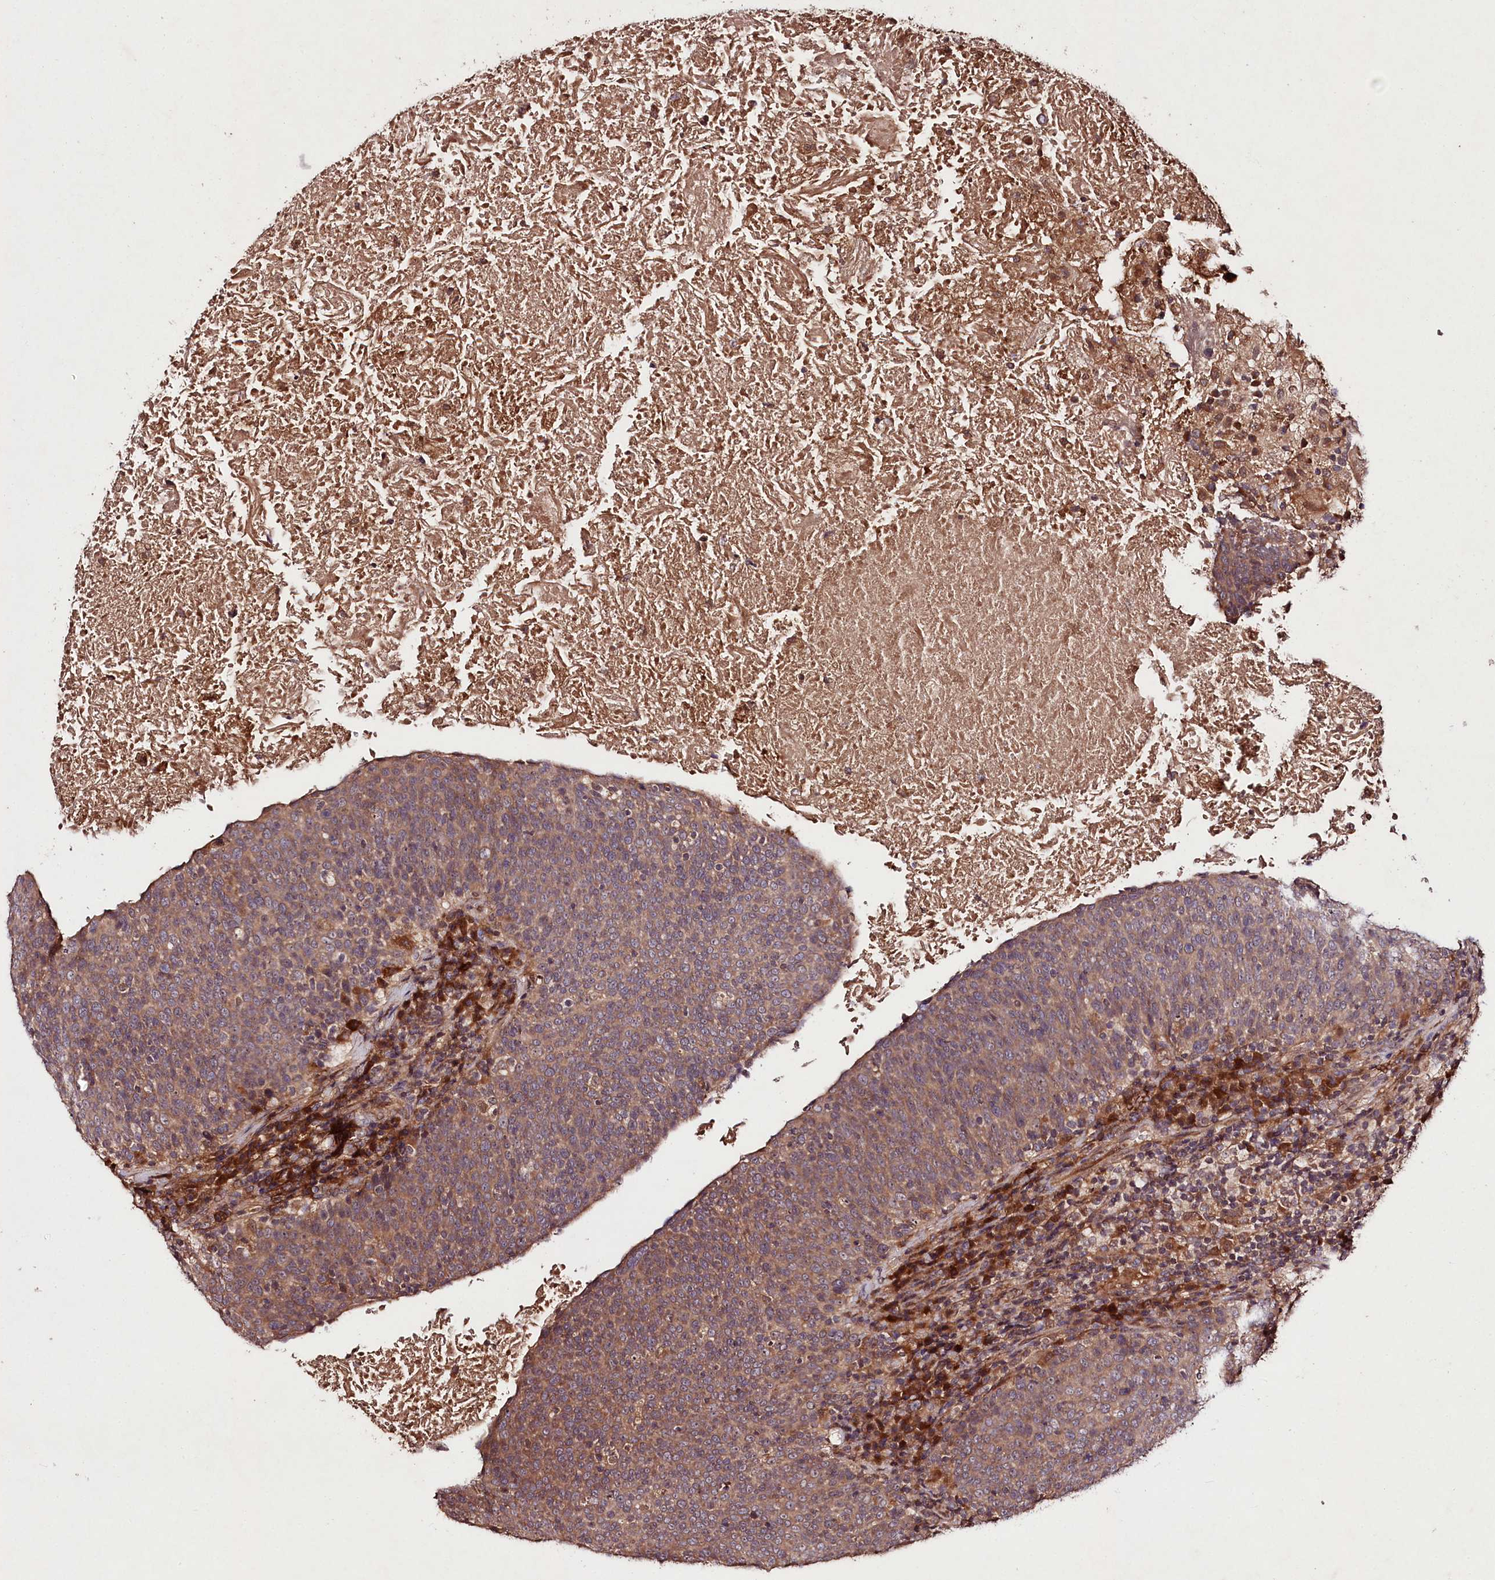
{"staining": {"intensity": "moderate", "quantity": ">75%", "location": "cytoplasmic/membranous"}, "tissue": "head and neck cancer", "cell_type": "Tumor cells", "image_type": "cancer", "snomed": [{"axis": "morphology", "description": "Squamous cell carcinoma, NOS"}, {"axis": "morphology", "description": "Squamous cell carcinoma, metastatic, NOS"}, {"axis": "topography", "description": "Lymph node"}, {"axis": "topography", "description": "Head-Neck"}], "caption": "IHC photomicrograph of human squamous cell carcinoma (head and neck) stained for a protein (brown), which displays medium levels of moderate cytoplasmic/membranous staining in about >75% of tumor cells.", "gene": "TNPO3", "patient": {"sex": "male", "age": 62}}